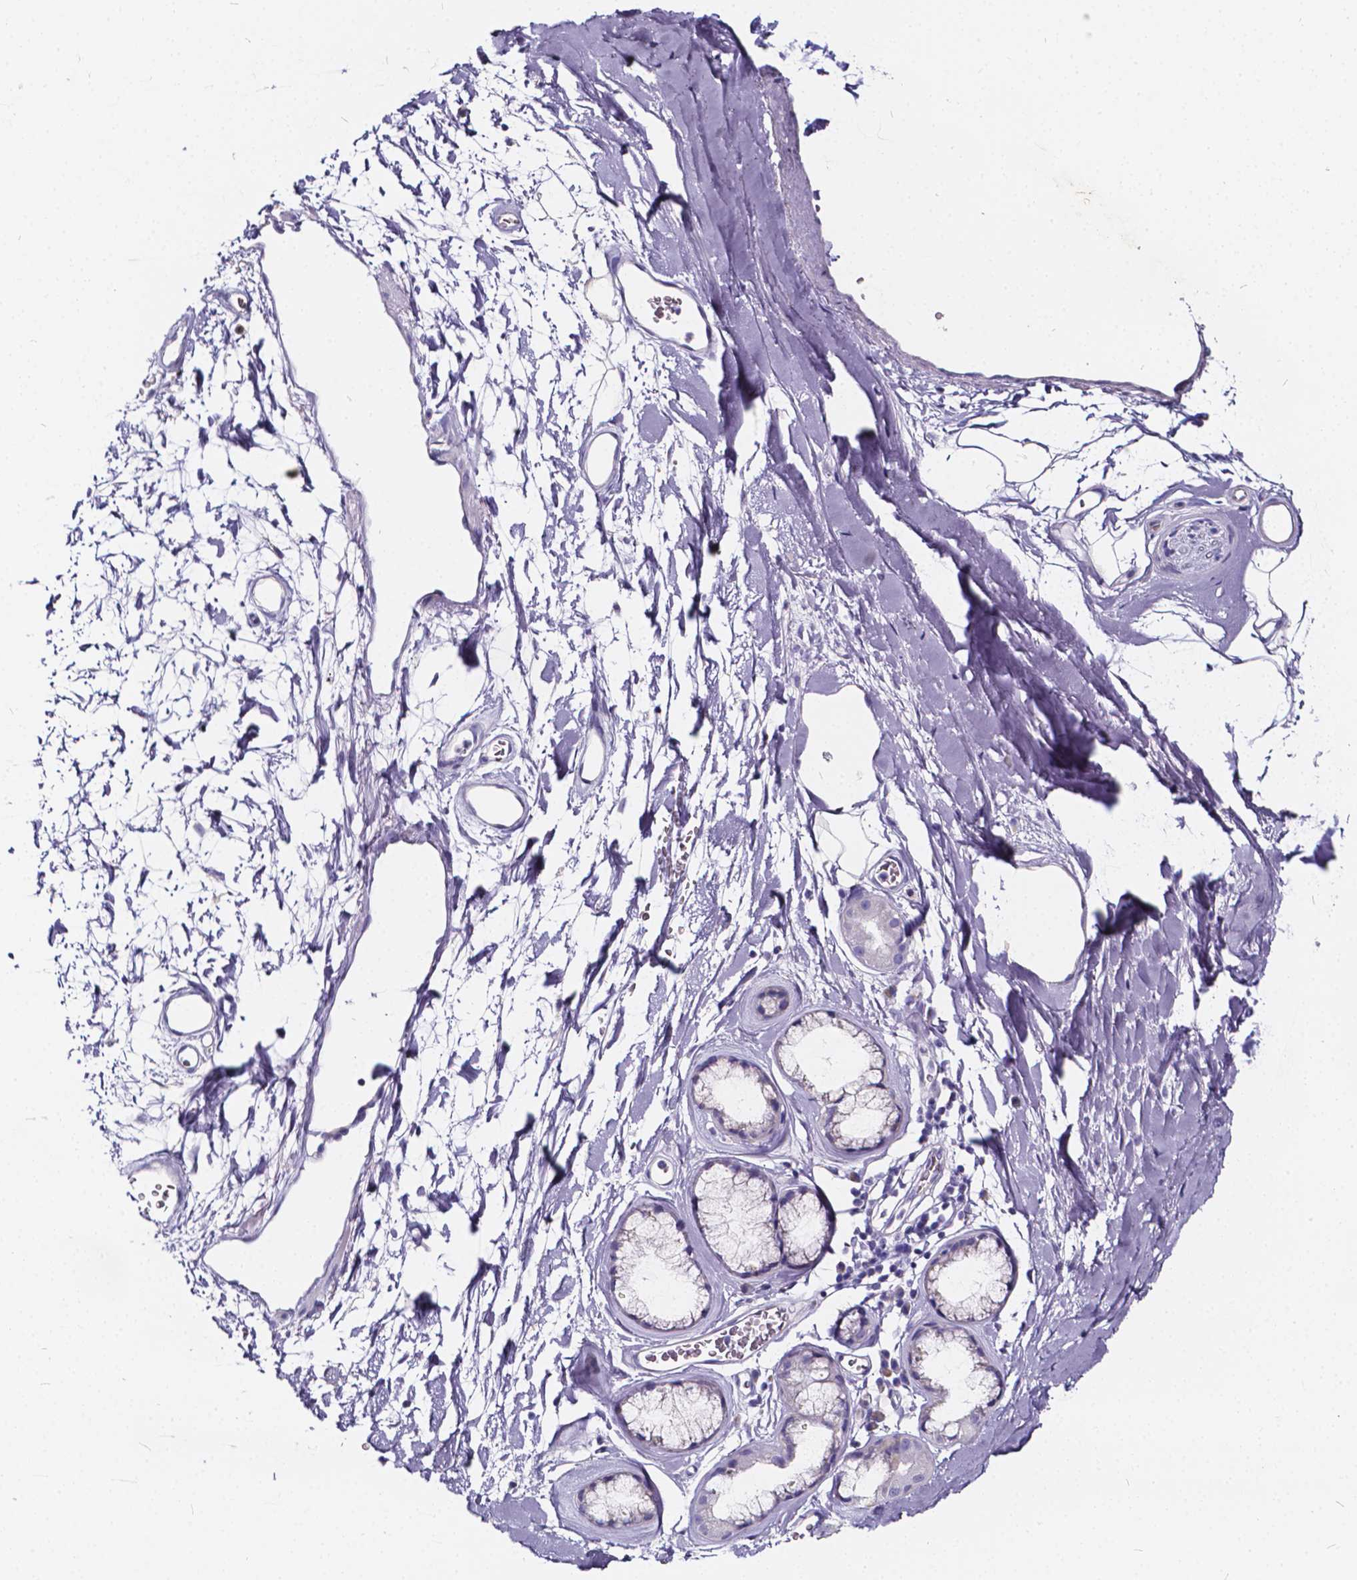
{"staining": {"intensity": "weak", "quantity": ">75%", "location": "nuclear"}, "tissue": "adipose tissue", "cell_type": "Adipocytes", "image_type": "normal", "snomed": [{"axis": "morphology", "description": "Normal tissue, NOS"}, {"axis": "topography", "description": "Cartilage tissue"}, {"axis": "topography", "description": "Bronchus"}], "caption": "Weak nuclear protein expression is appreciated in approximately >75% of adipocytes in adipose tissue.", "gene": "SPEF2", "patient": {"sex": "male", "age": 58}}